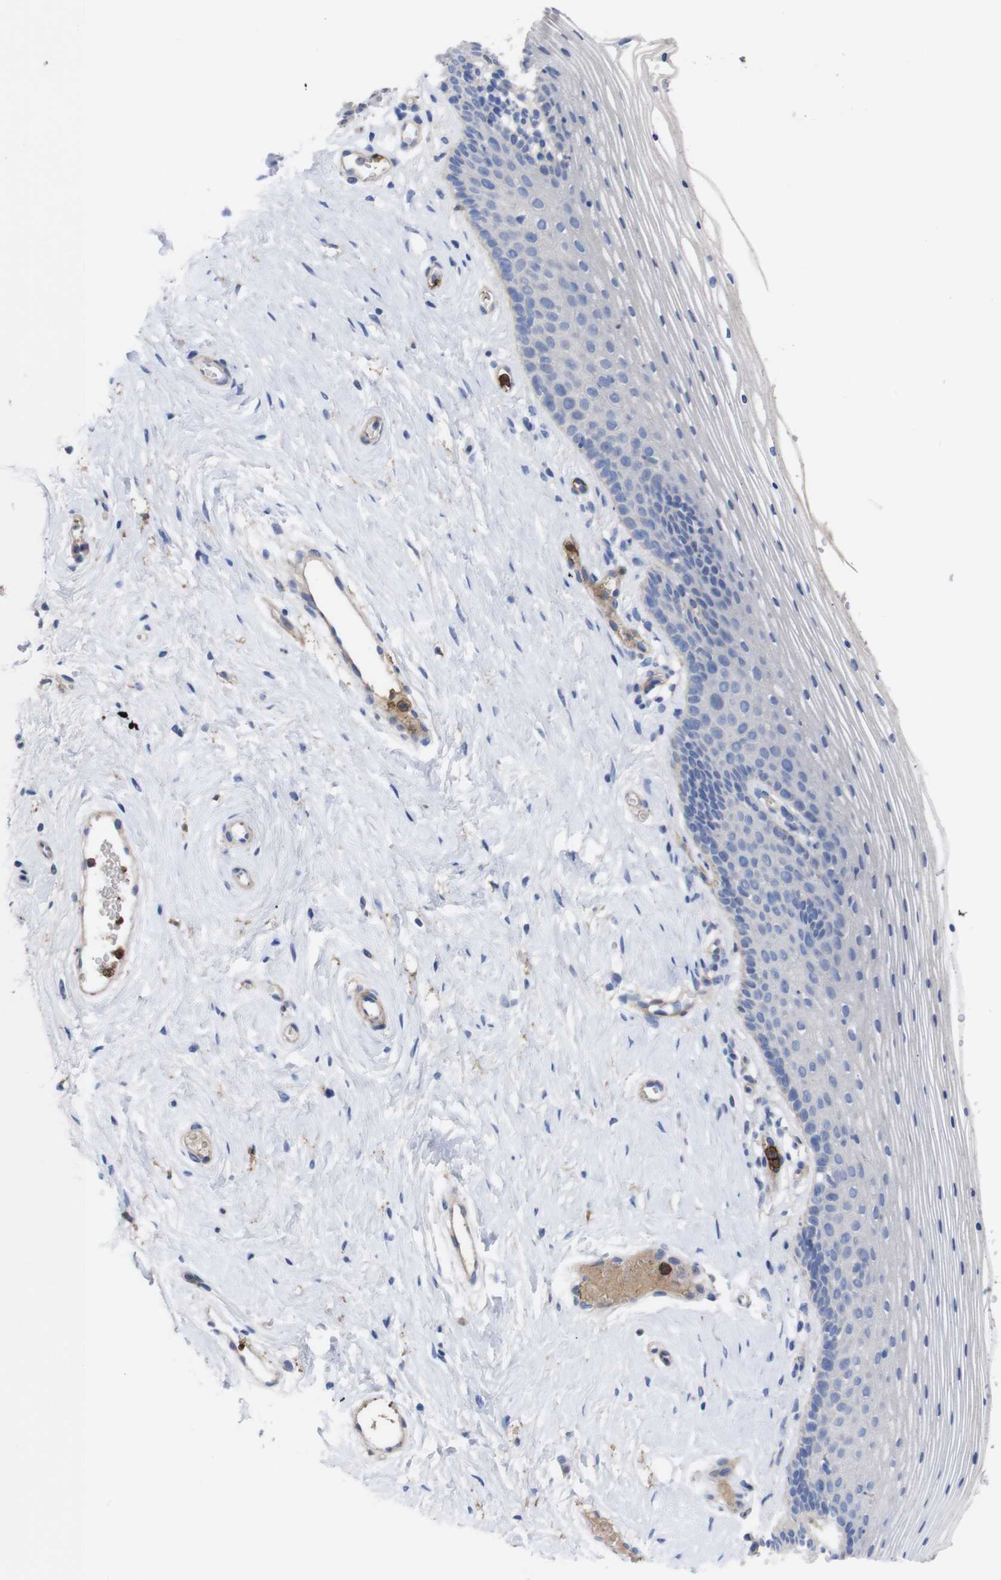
{"staining": {"intensity": "negative", "quantity": "none", "location": "none"}, "tissue": "vagina", "cell_type": "Squamous epithelial cells", "image_type": "normal", "snomed": [{"axis": "morphology", "description": "Normal tissue, NOS"}, {"axis": "topography", "description": "Vagina"}], "caption": "Vagina stained for a protein using IHC demonstrates no expression squamous epithelial cells.", "gene": "C5AR1", "patient": {"sex": "female", "age": 32}}